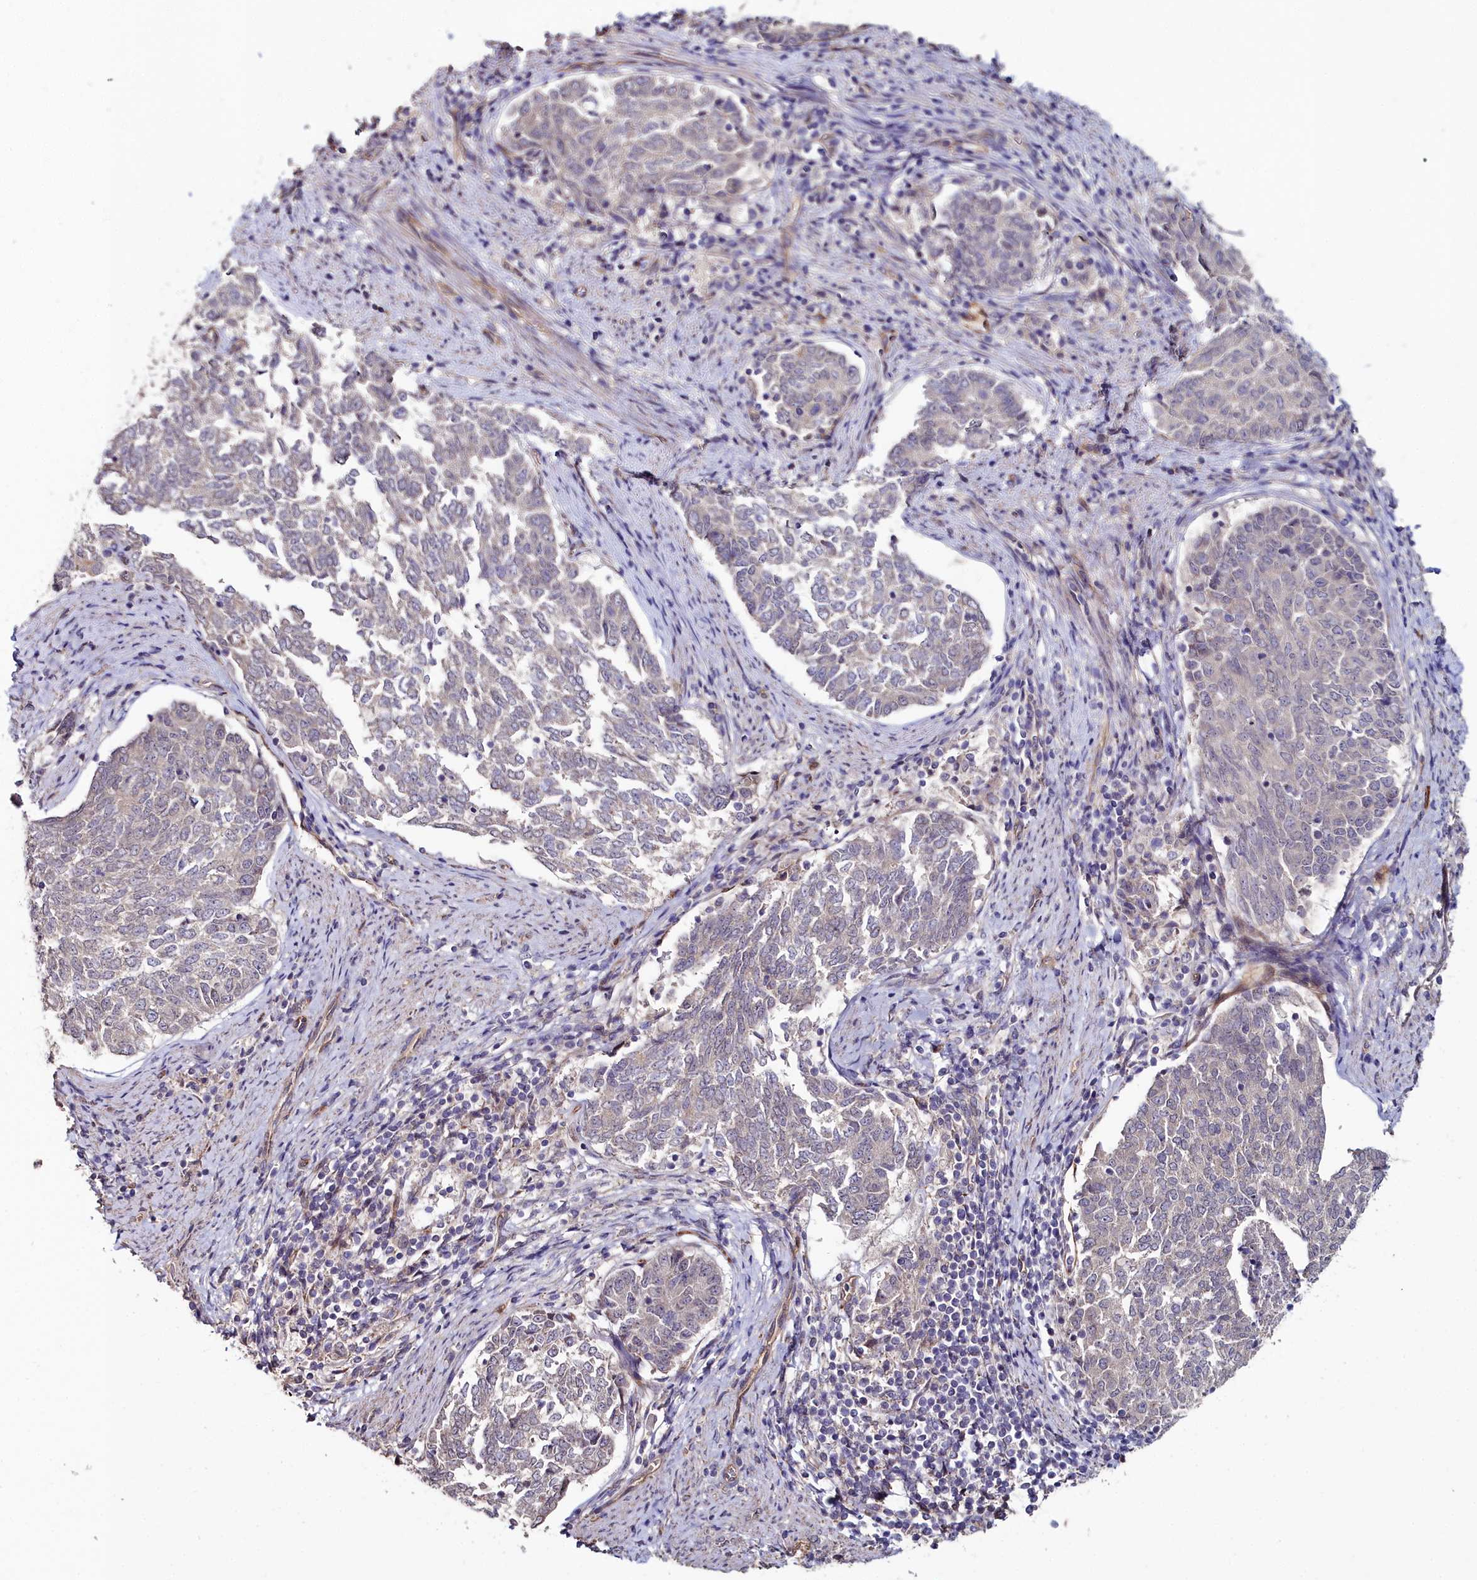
{"staining": {"intensity": "negative", "quantity": "none", "location": "none"}, "tissue": "endometrial cancer", "cell_type": "Tumor cells", "image_type": "cancer", "snomed": [{"axis": "morphology", "description": "Adenocarcinoma, NOS"}, {"axis": "topography", "description": "Endometrium"}], "caption": "The IHC image has no significant expression in tumor cells of adenocarcinoma (endometrial) tissue.", "gene": "C4orf19", "patient": {"sex": "female", "age": 80}}